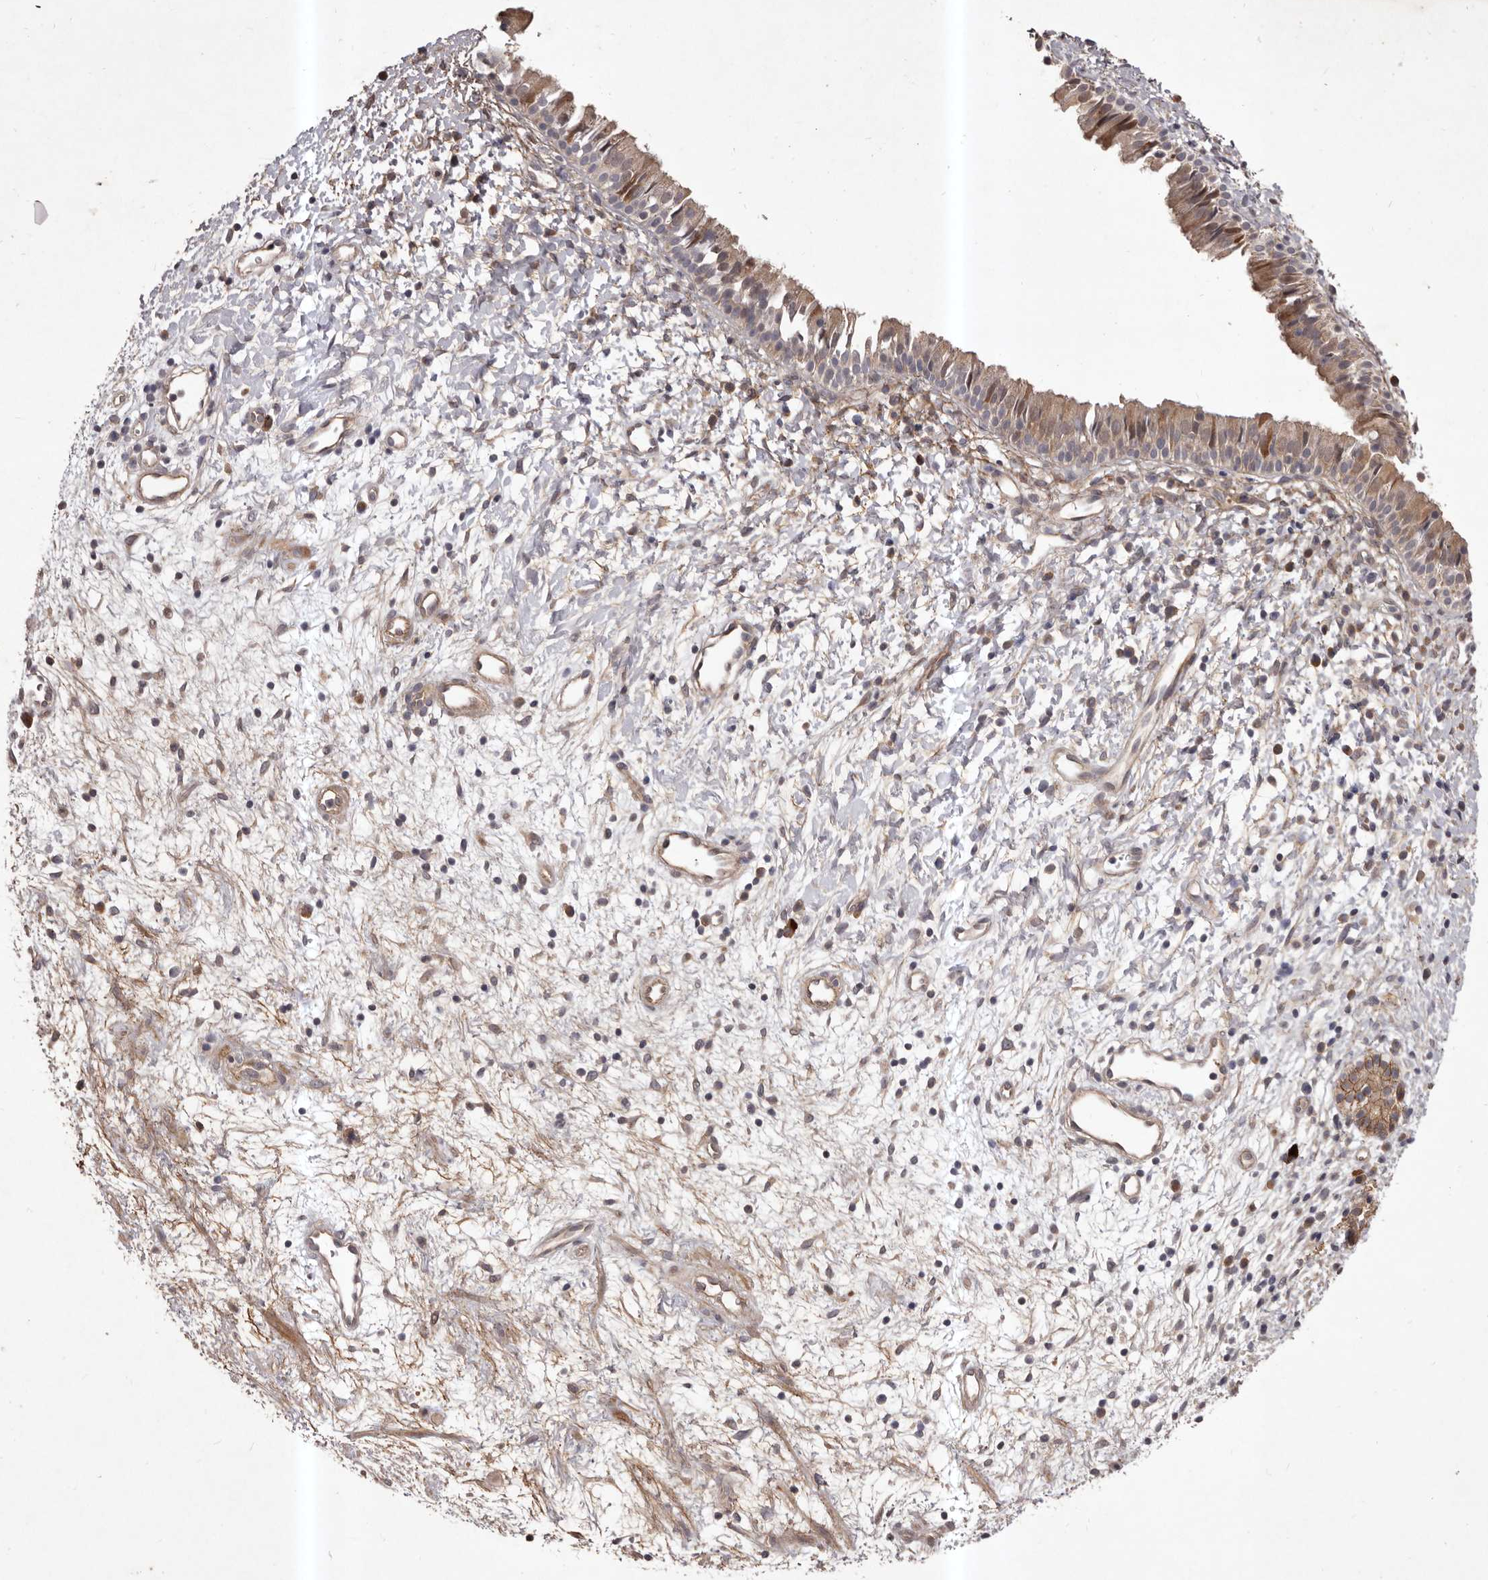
{"staining": {"intensity": "moderate", "quantity": "25%-75%", "location": "cytoplasmic/membranous"}, "tissue": "nasopharynx", "cell_type": "Respiratory epithelial cells", "image_type": "normal", "snomed": [{"axis": "morphology", "description": "Normal tissue, NOS"}, {"axis": "topography", "description": "Nasopharynx"}], "caption": "Immunohistochemistry (IHC) micrograph of benign nasopharynx: nasopharynx stained using immunohistochemistry (IHC) shows medium levels of moderate protein expression localized specifically in the cytoplasmic/membranous of respiratory epithelial cells, appearing as a cytoplasmic/membranous brown color.", "gene": "HBS1L", "patient": {"sex": "male", "age": 22}}